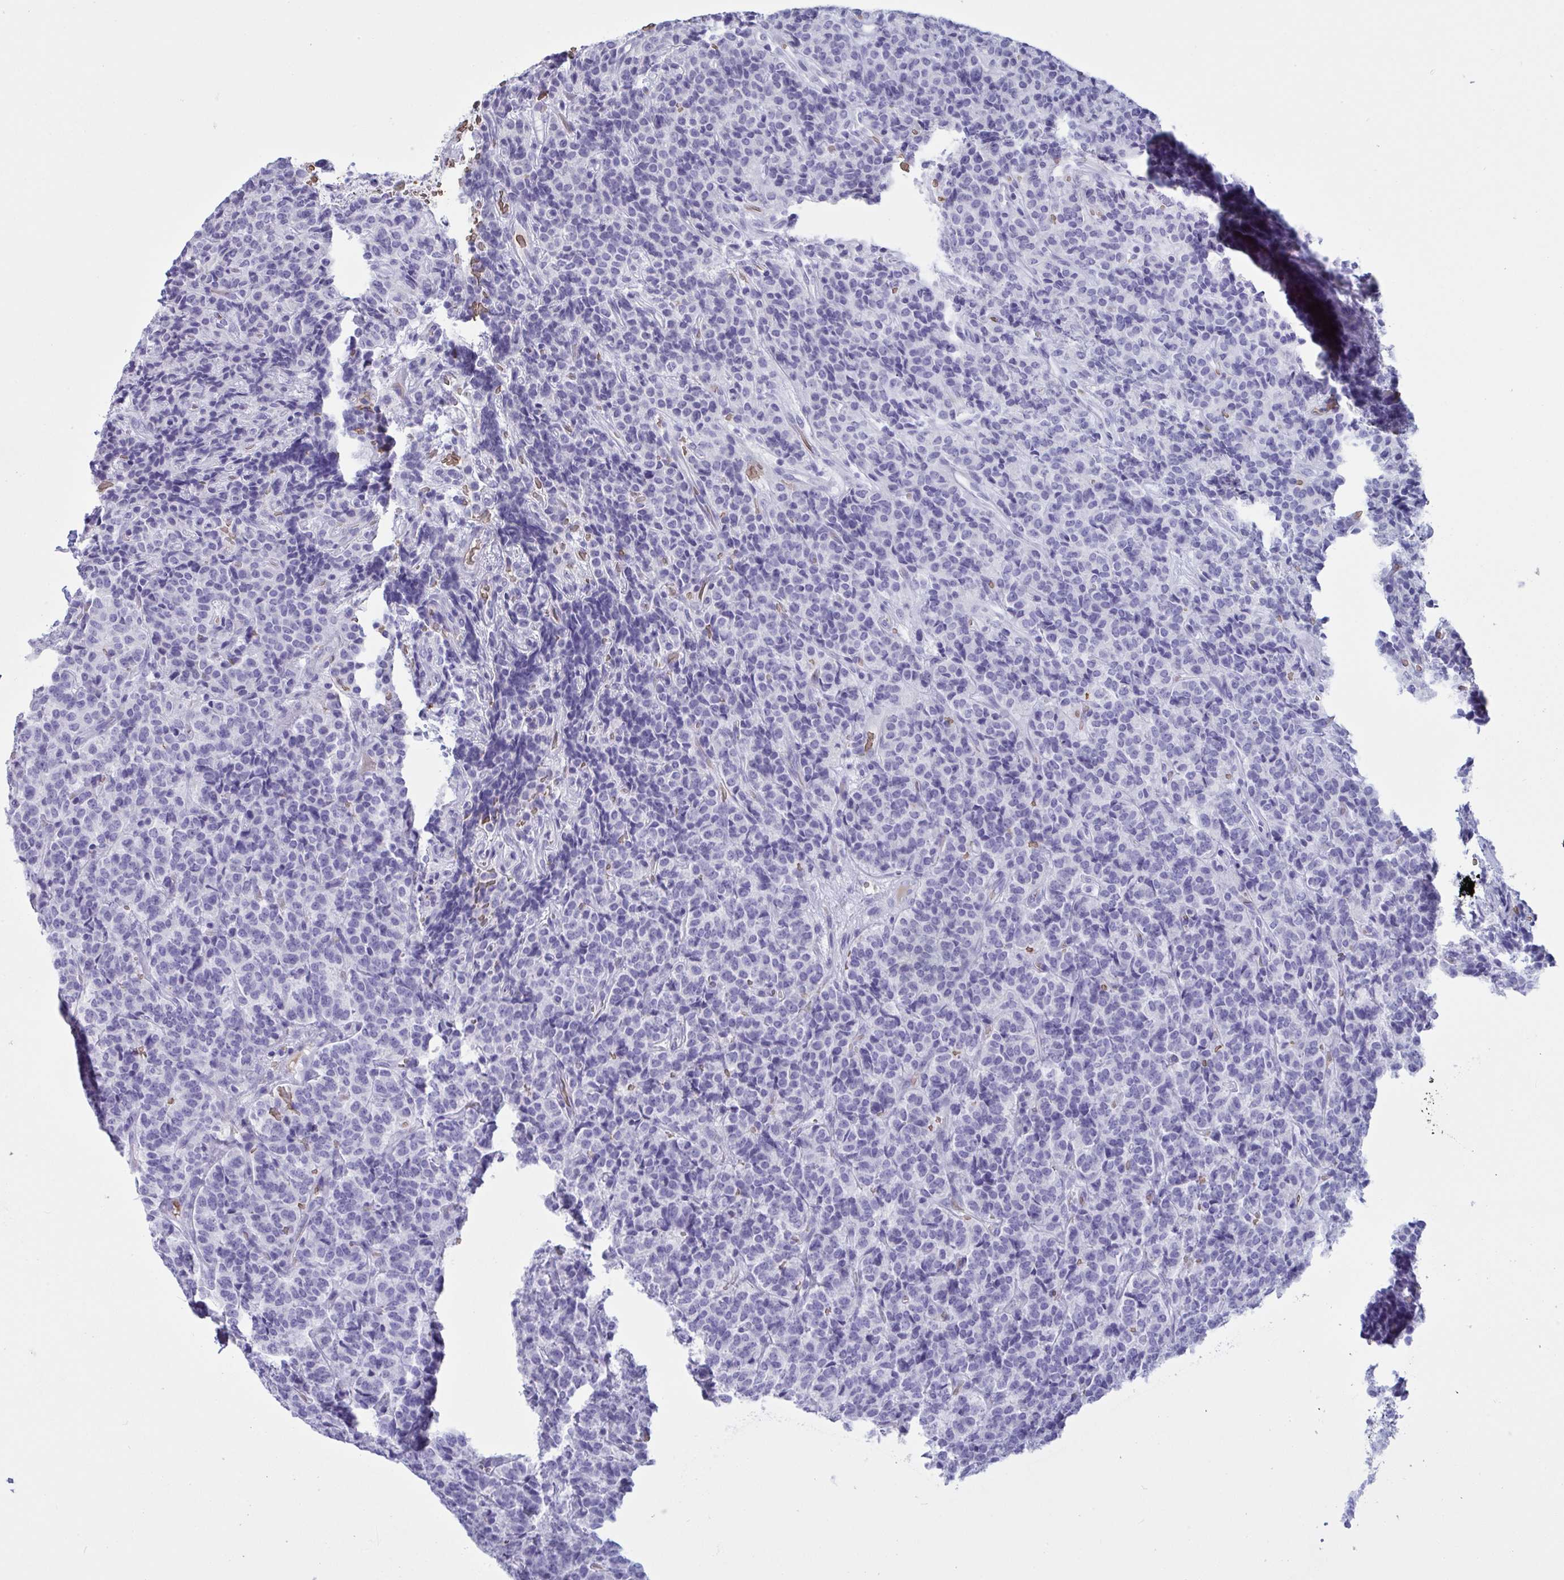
{"staining": {"intensity": "negative", "quantity": "none", "location": "none"}, "tissue": "carcinoid", "cell_type": "Tumor cells", "image_type": "cancer", "snomed": [{"axis": "morphology", "description": "Carcinoid, malignant, NOS"}, {"axis": "topography", "description": "Pancreas"}], "caption": "Tumor cells show no significant expression in carcinoid.", "gene": "SLC2A1", "patient": {"sex": "male", "age": 36}}